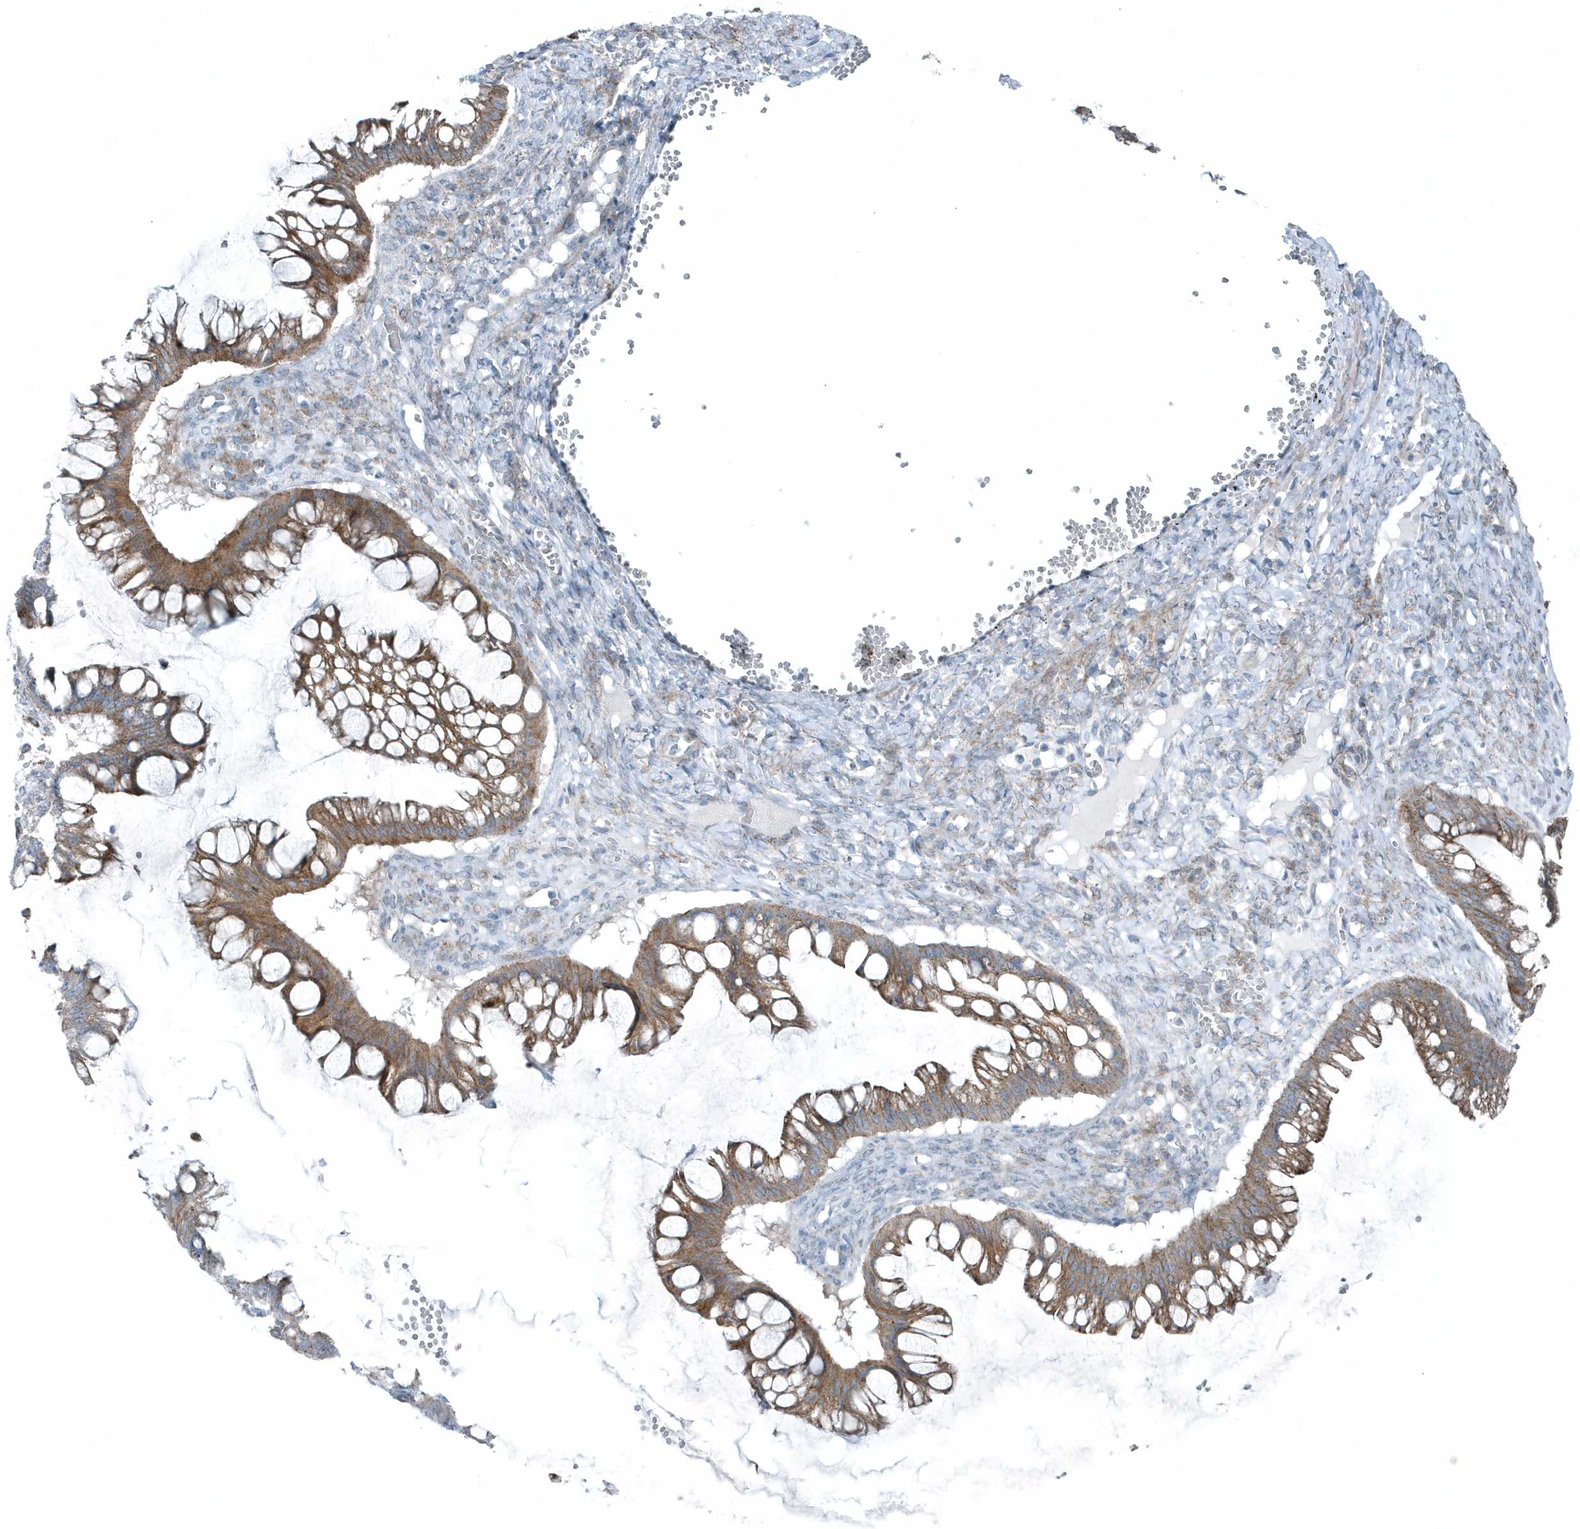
{"staining": {"intensity": "moderate", "quantity": ">75%", "location": "cytoplasmic/membranous"}, "tissue": "ovarian cancer", "cell_type": "Tumor cells", "image_type": "cancer", "snomed": [{"axis": "morphology", "description": "Cystadenocarcinoma, mucinous, NOS"}, {"axis": "topography", "description": "Ovary"}], "caption": "This micrograph displays IHC staining of ovarian mucinous cystadenocarcinoma, with medium moderate cytoplasmic/membranous staining in about >75% of tumor cells.", "gene": "GCC2", "patient": {"sex": "female", "age": 73}}